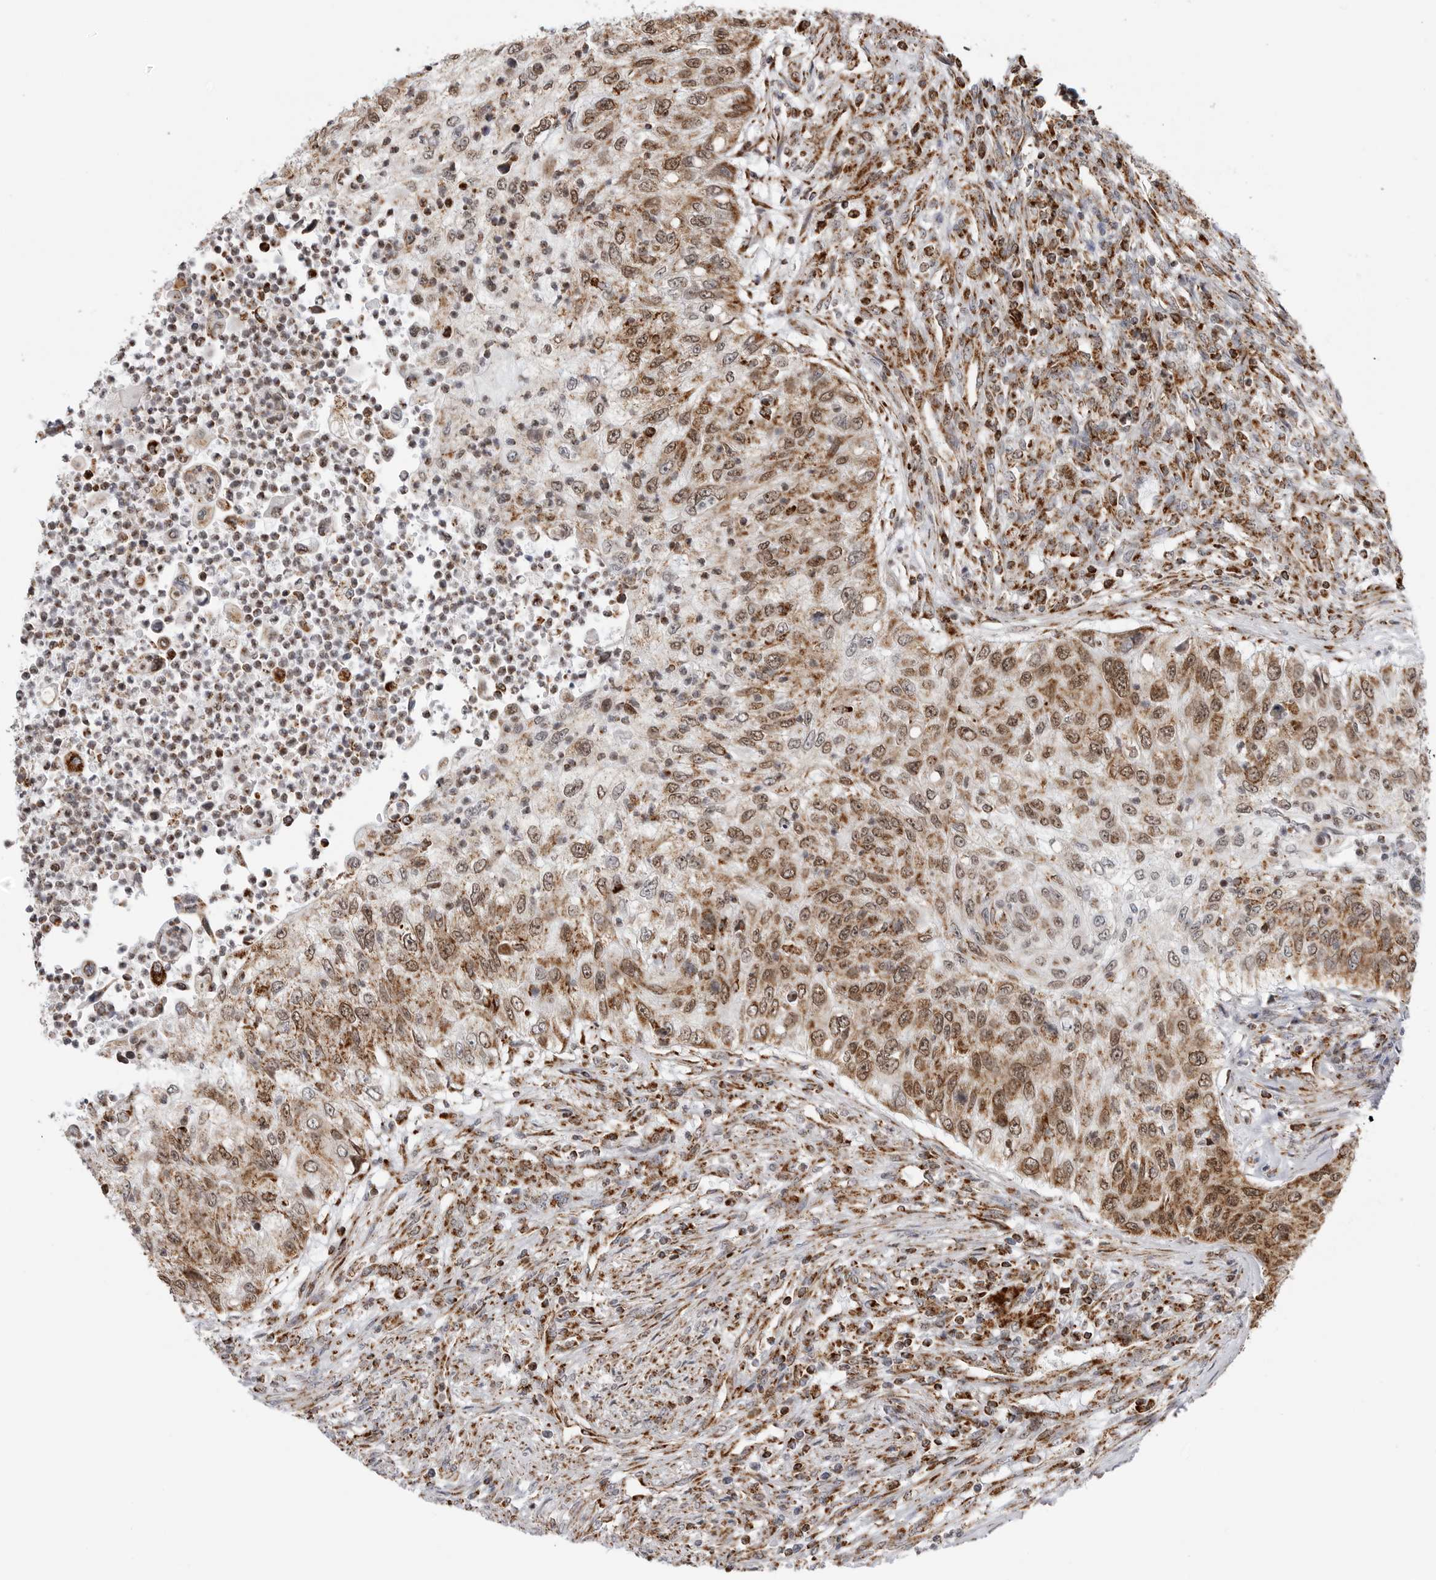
{"staining": {"intensity": "moderate", "quantity": ">75%", "location": "cytoplasmic/membranous,nuclear"}, "tissue": "urothelial cancer", "cell_type": "Tumor cells", "image_type": "cancer", "snomed": [{"axis": "morphology", "description": "Urothelial carcinoma, High grade"}, {"axis": "topography", "description": "Urinary bladder"}], "caption": "Moderate cytoplasmic/membranous and nuclear expression for a protein is appreciated in about >75% of tumor cells of high-grade urothelial carcinoma using immunohistochemistry (IHC).", "gene": "COX5A", "patient": {"sex": "female", "age": 60}}